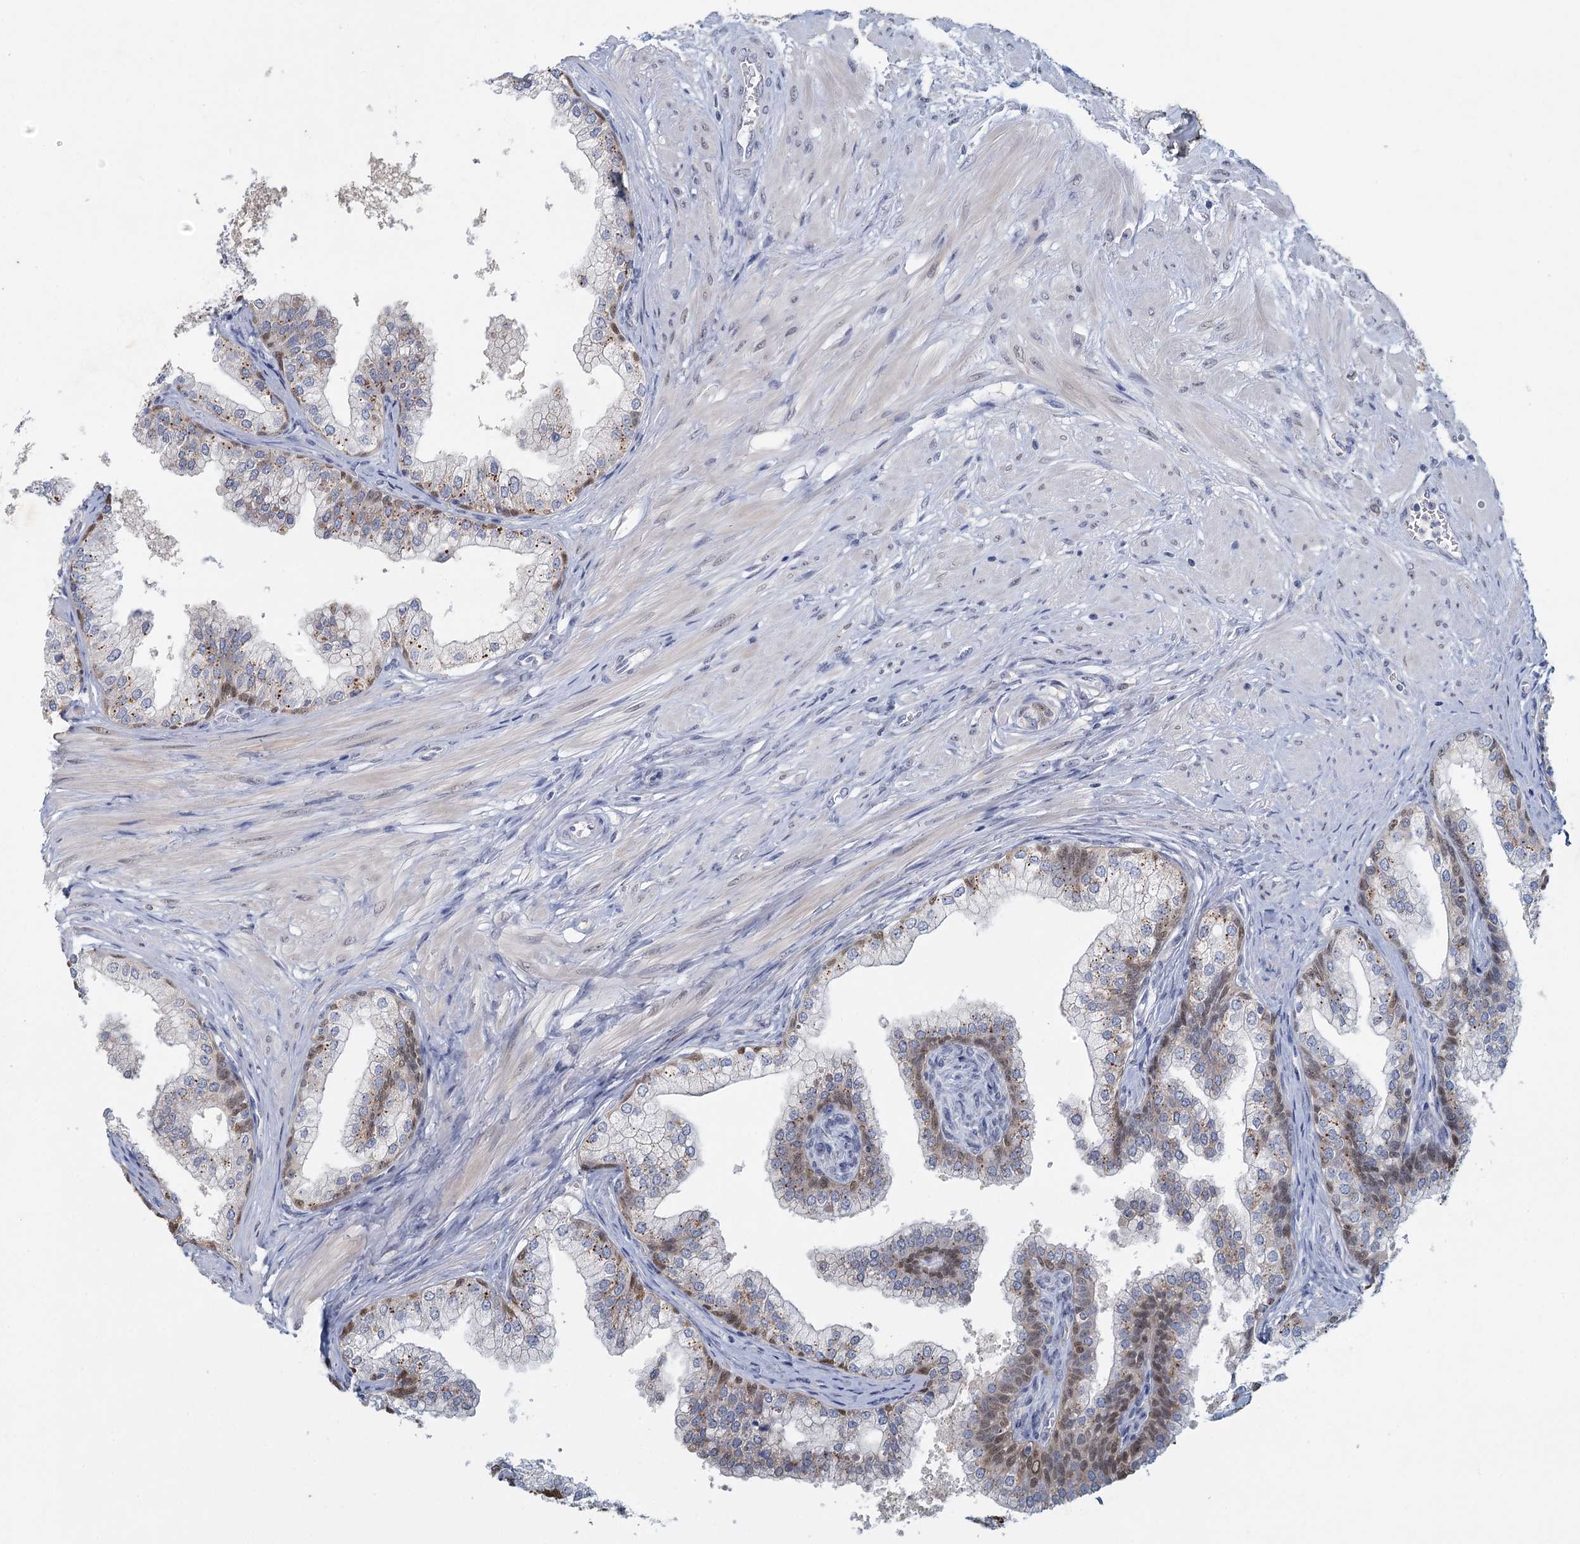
{"staining": {"intensity": "moderate", "quantity": "25%-75%", "location": "cytoplasmic/membranous,nuclear"}, "tissue": "prostate", "cell_type": "Glandular cells", "image_type": "normal", "snomed": [{"axis": "morphology", "description": "Normal tissue, NOS"}, {"axis": "topography", "description": "Prostate"}], "caption": "Protein analysis of unremarkable prostate demonstrates moderate cytoplasmic/membranous,nuclear staining in approximately 25%-75% of glandular cells. Using DAB (brown) and hematoxylin (blue) stains, captured at high magnification using brightfield microscopy.", "gene": "MYO7B", "patient": {"sex": "male", "age": 60}}